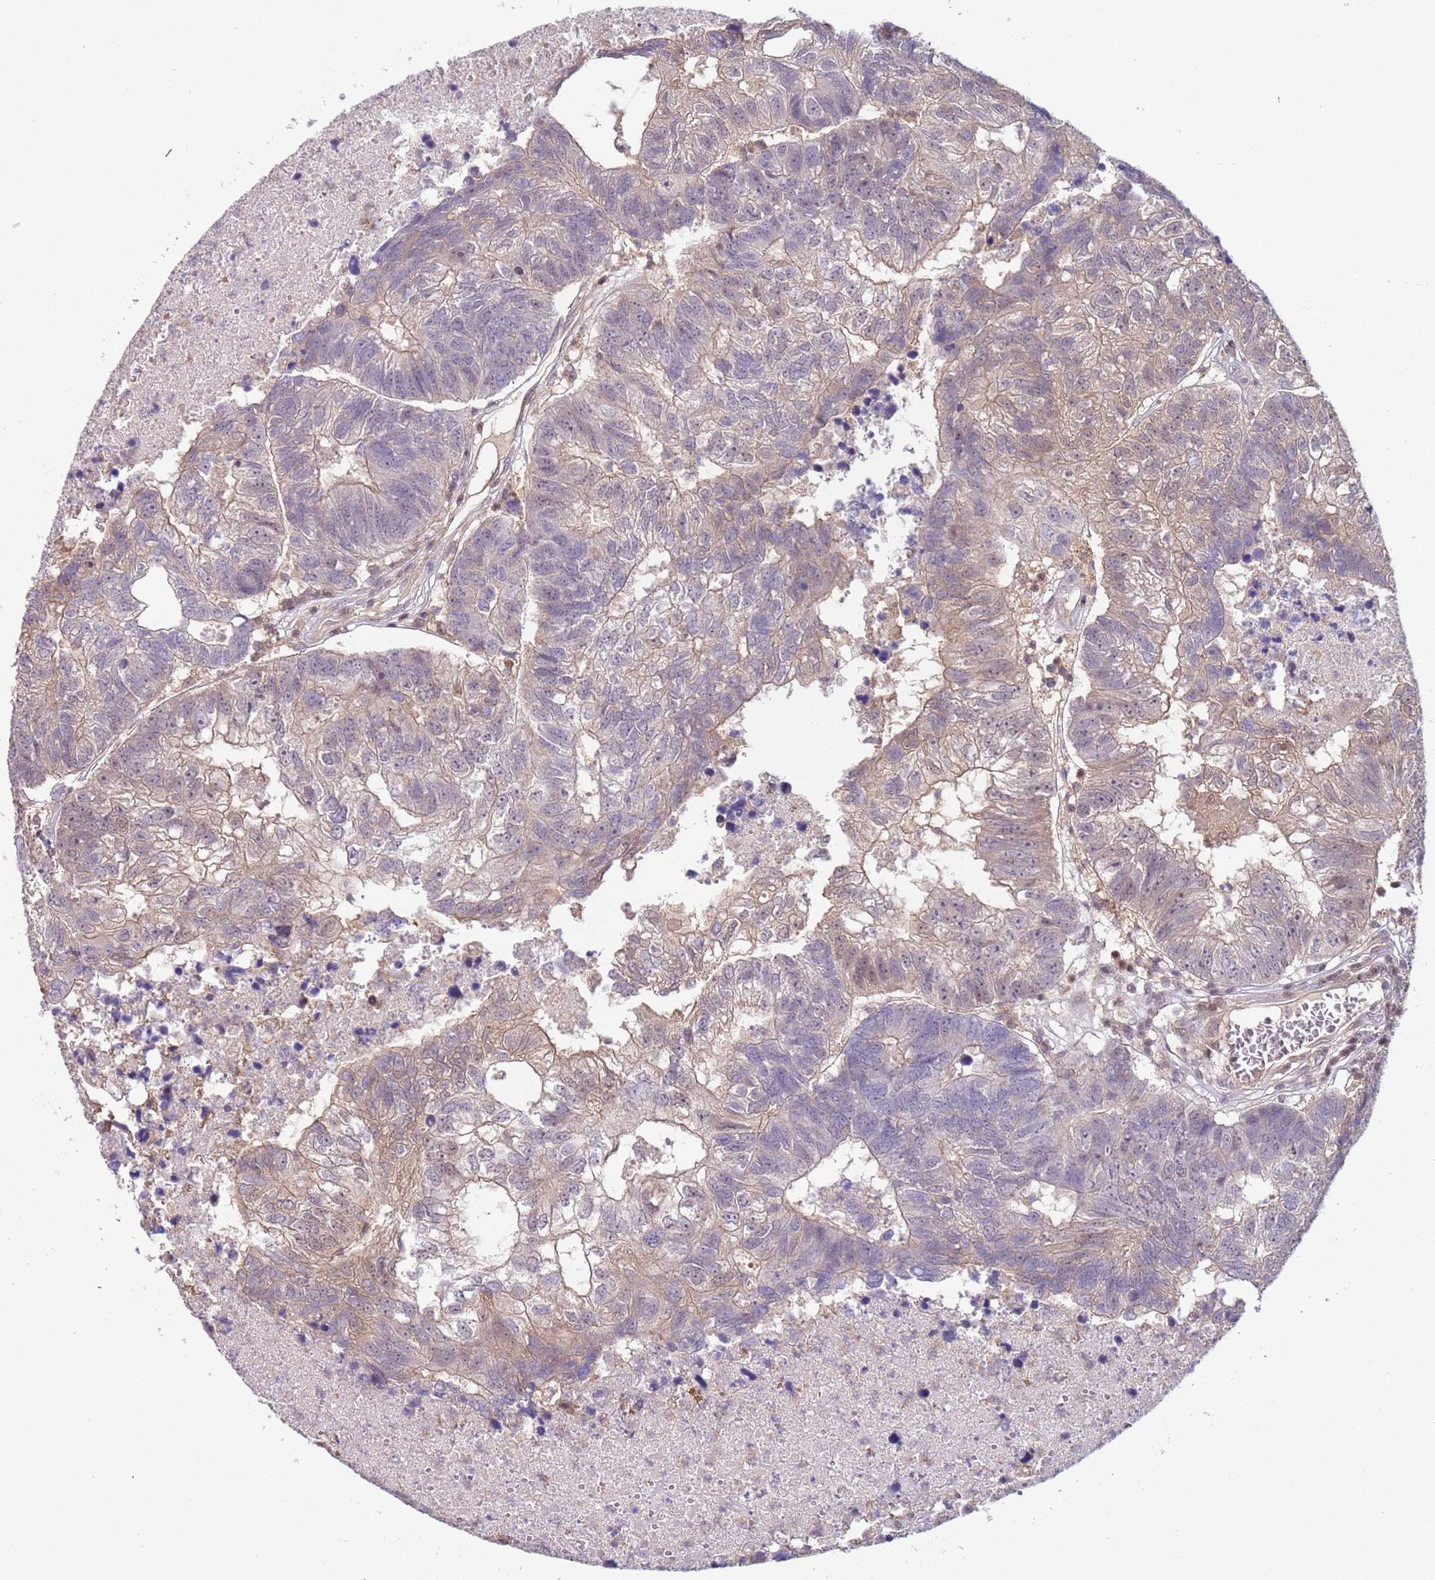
{"staining": {"intensity": "weak", "quantity": "25%-75%", "location": "cytoplasmic/membranous"}, "tissue": "colorectal cancer", "cell_type": "Tumor cells", "image_type": "cancer", "snomed": [{"axis": "morphology", "description": "Adenocarcinoma, NOS"}, {"axis": "topography", "description": "Colon"}], "caption": "This micrograph displays colorectal cancer (adenocarcinoma) stained with immunohistochemistry to label a protein in brown. The cytoplasmic/membranous of tumor cells show weak positivity for the protein. Nuclei are counter-stained blue.", "gene": "GSTO2", "patient": {"sex": "female", "age": 48}}